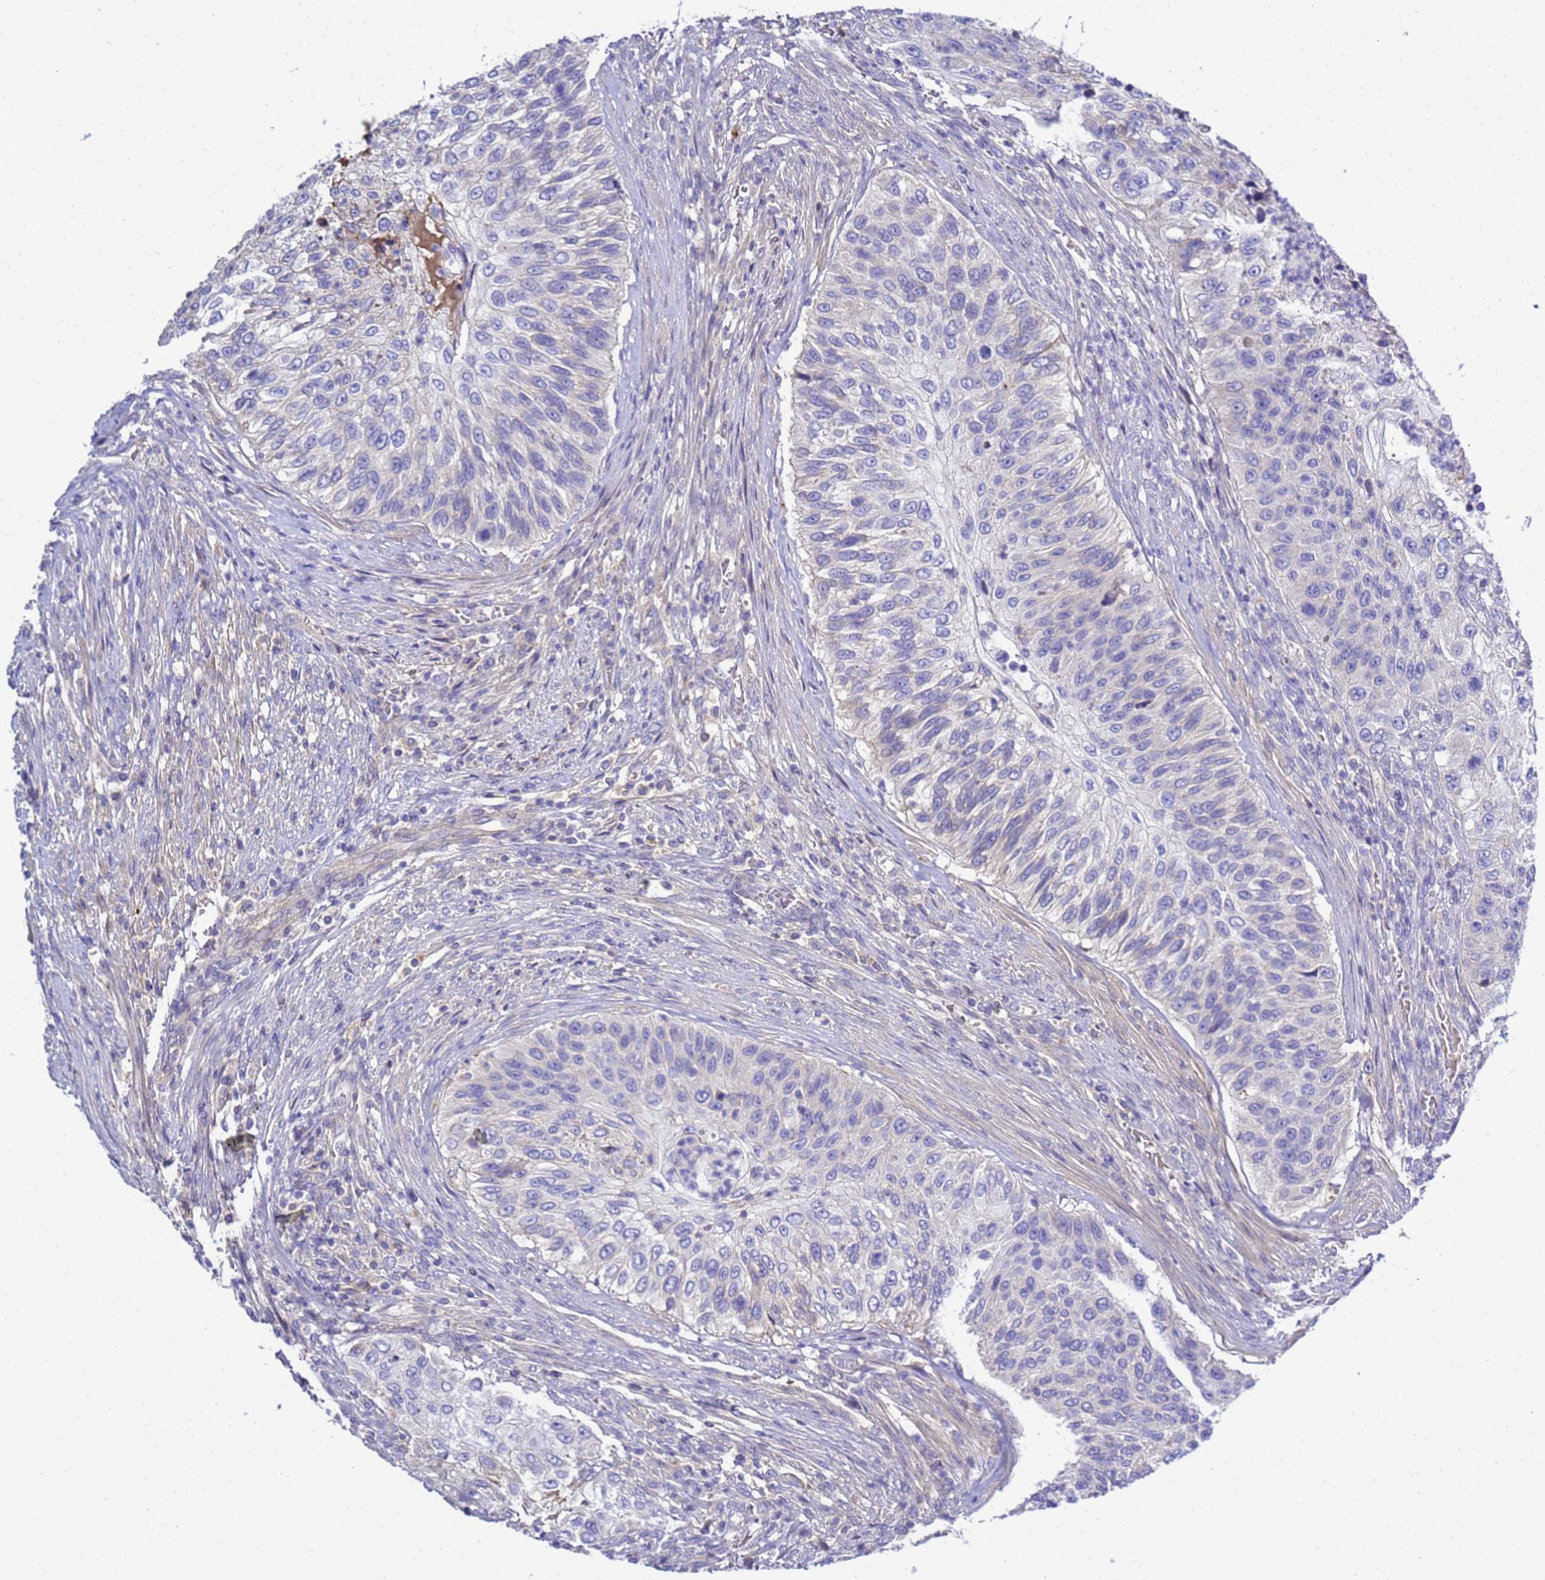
{"staining": {"intensity": "negative", "quantity": "none", "location": "none"}, "tissue": "urothelial cancer", "cell_type": "Tumor cells", "image_type": "cancer", "snomed": [{"axis": "morphology", "description": "Urothelial carcinoma, High grade"}, {"axis": "topography", "description": "Urinary bladder"}], "caption": "DAB (3,3'-diaminobenzidine) immunohistochemical staining of urothelial cancer demonstrates no significant staining in tumor cells. (DAB IHC visualized using brightfield microscopy, high magnification).", "gene": "TBCD", "patient": {"sex": "female", "age": 60}}